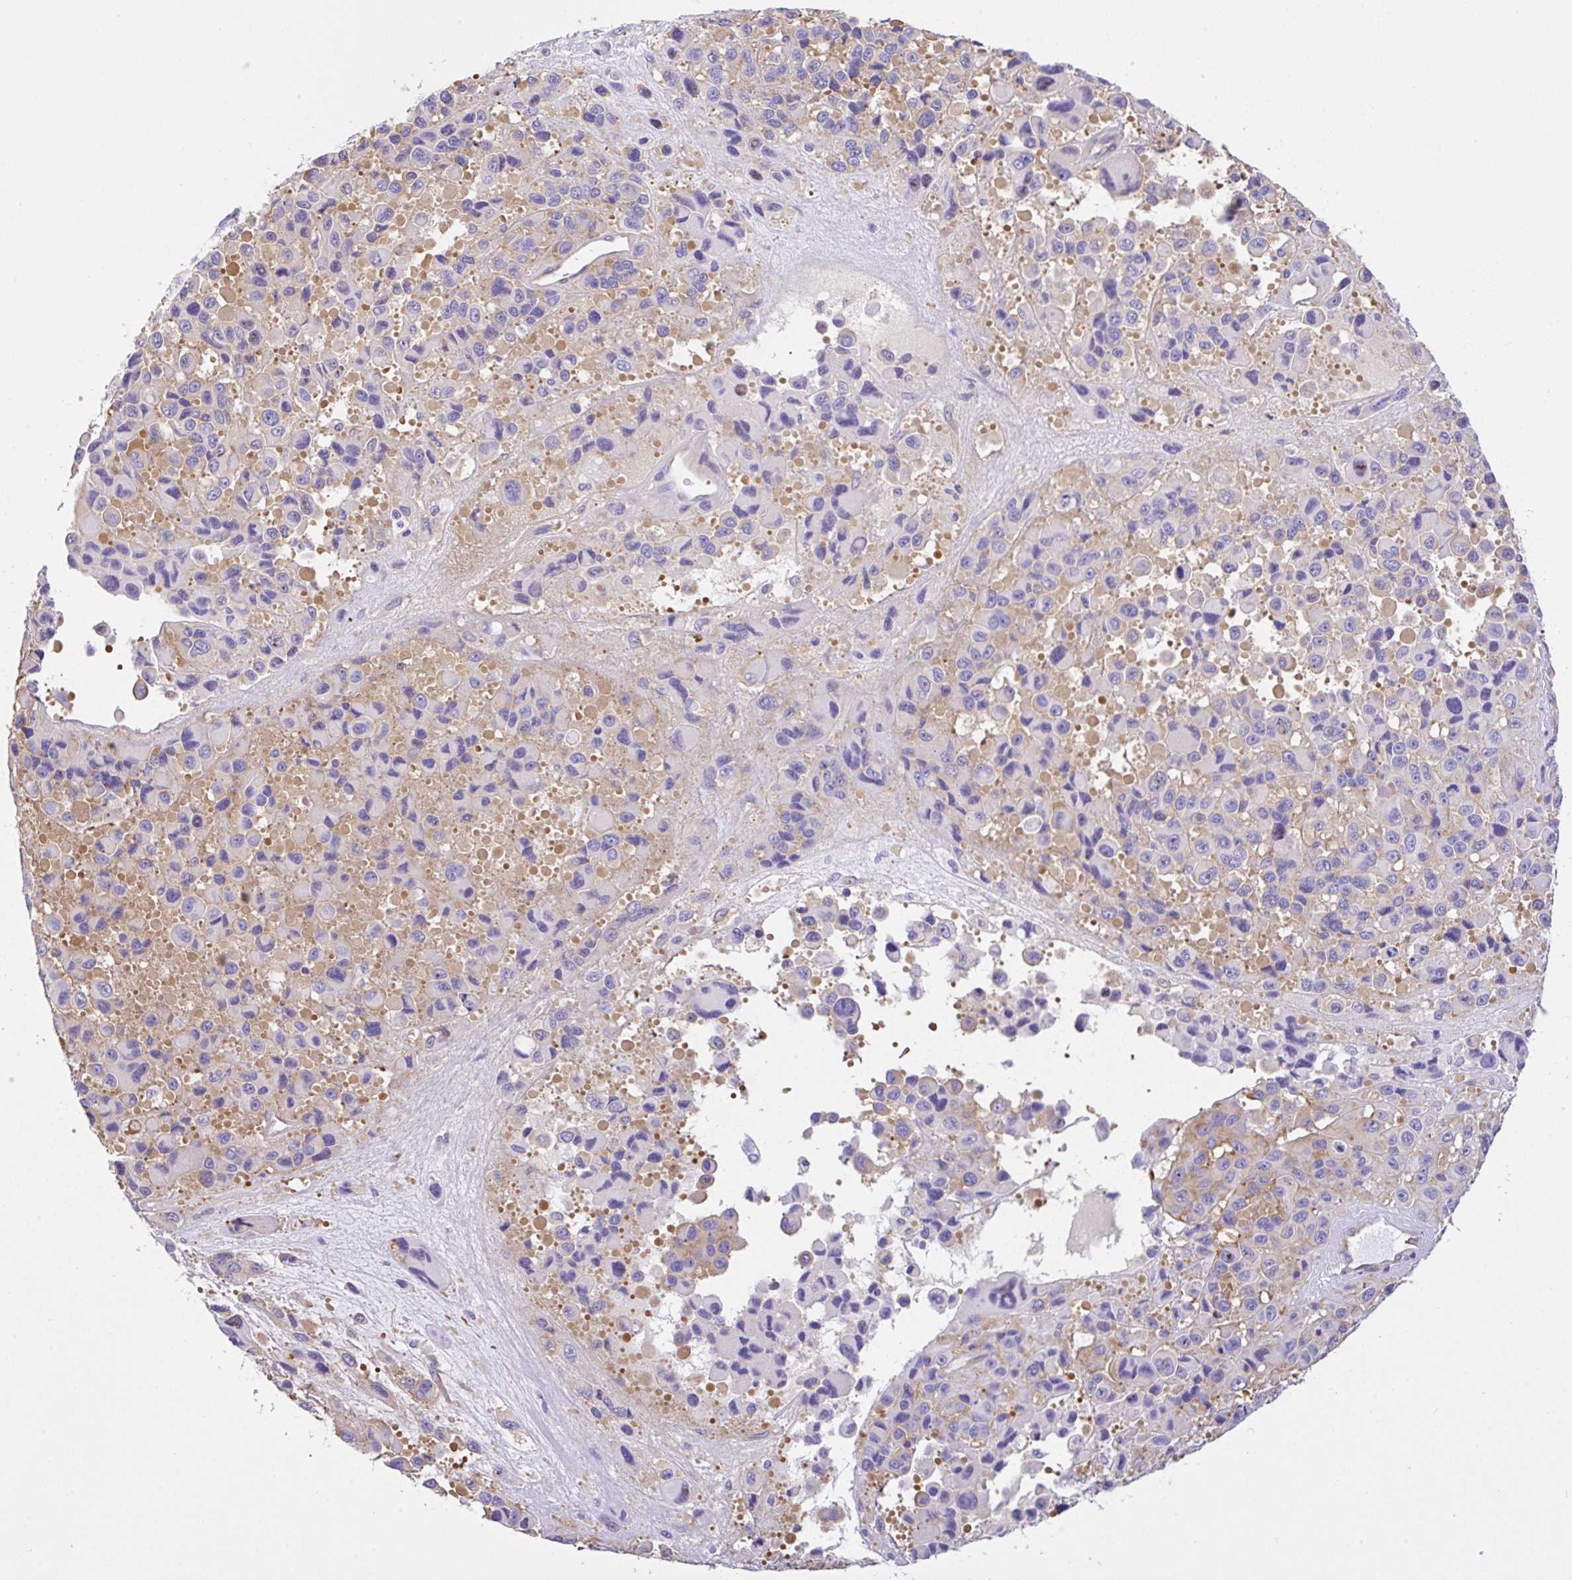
{"staining": {"intensity": "negative", "quantity": "none", "location": "none"}, "tissue": "melanoma", "cell_type": "Tumor cells", "image_type": "cancer", "snomed": [{"axis": "morphology", "description": "Malignant melanoma, Metastatic site"}, {"axis": "topography", "description": "Lymph node"}], "caption": "IHC of melanoma displays no expression in tumor cells.", "gene": "GFPT2", "patient": {"sex": "female", "age": 65}}